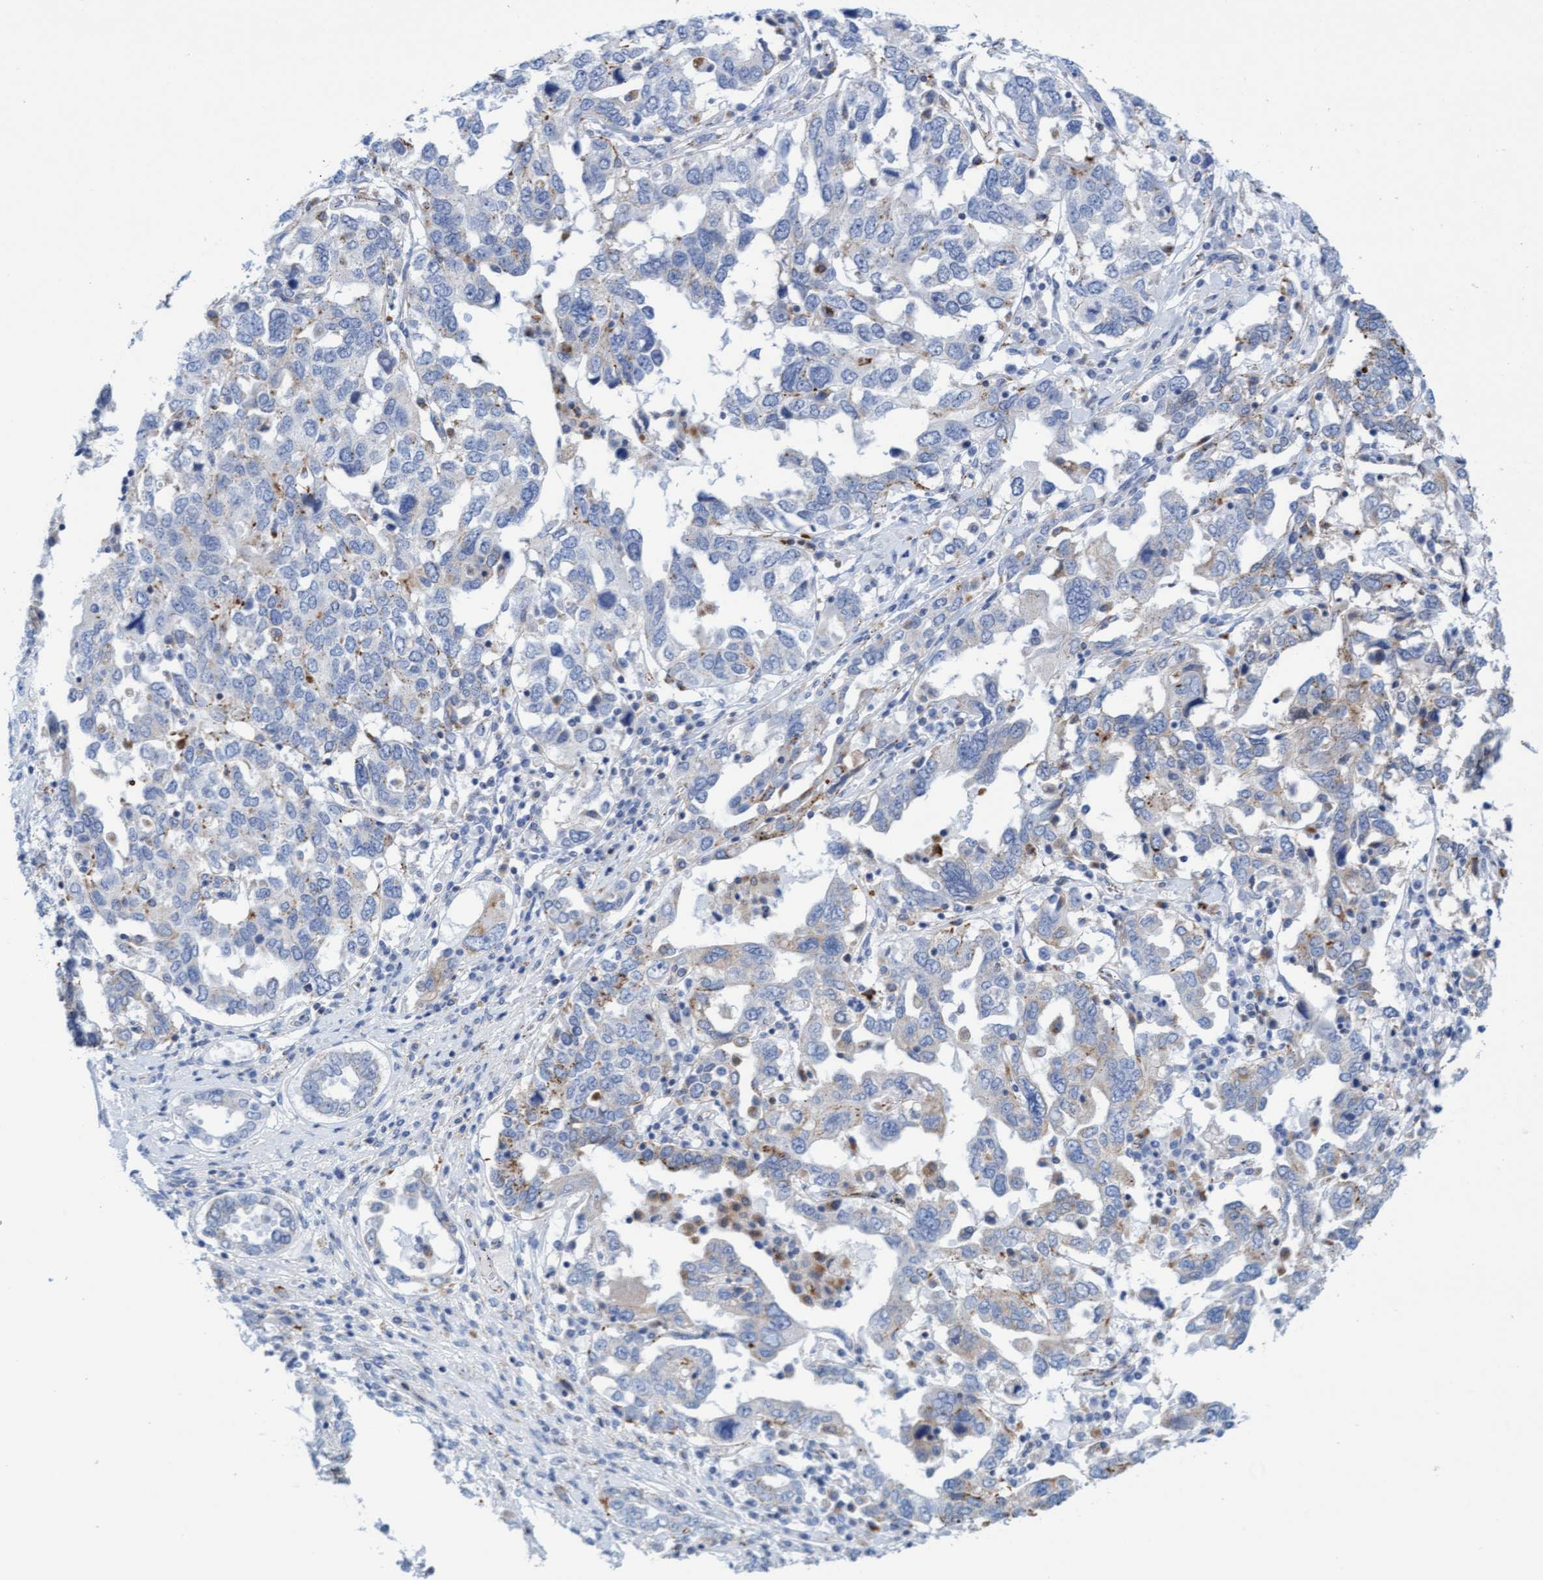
{"staining": {"intensity": "weak", "quantity": "<25%", "location": "cytoplasmic/membranous"}, "tissue": "ovarian cancer", "cell_type": "Tumor cells", "image_type": "cancer", "snomed": [{"axis": "morphology", "description": "Carcinoma, endometroid"}, {"axis": "topography", "description": "Ovary"}], "caption": "DAB (3,3'-diaminobenzidine) immunohistochemical staining of ovarian cancer shows no significant positivity in tumor cells.", "gene": "SGSH", "patient": {"sex": "female", "age": 62}}